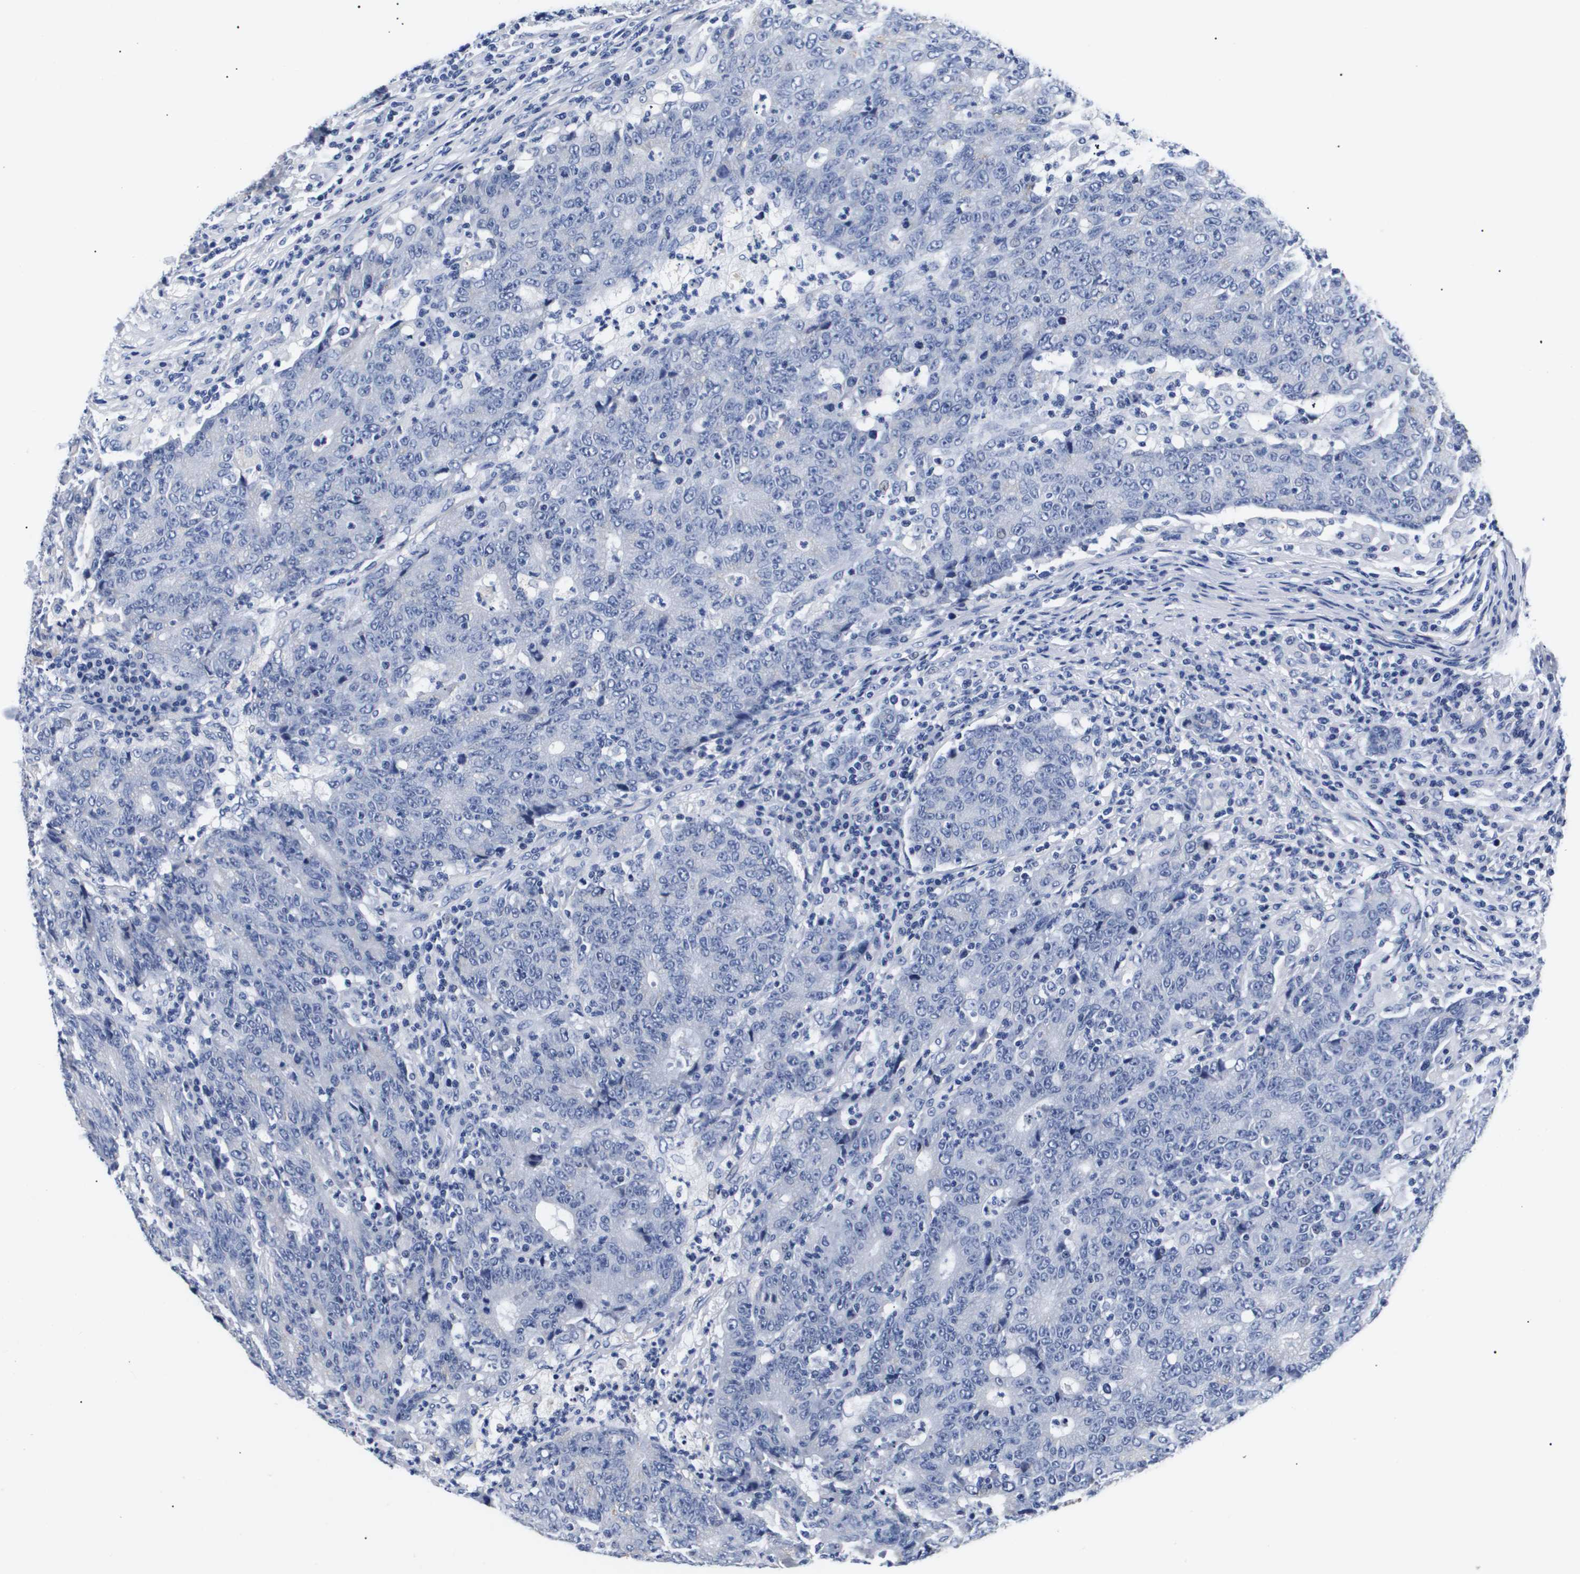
{"staining": {"intensity": "negative", "quantity": "none", "location": "none"}, "tissue": "colorectal cancer", "cell_type": "Tumor cells", "image_type": "cancer", "snomed": [{"axis": "morphology", "description": "Normal tissue, NOS"}, {"axis": "morphology", "description": "Adenocarcinoma, NOS"}, {"axis": "topography", "description": "Colon"}], "caption": "The image displays no staining of tumor cells in colorectal adenocarcinoma. Nuclei are stained in blue.", "gene": "ATP6V0A4", "patient": {"sex": "female", "age": 75}}